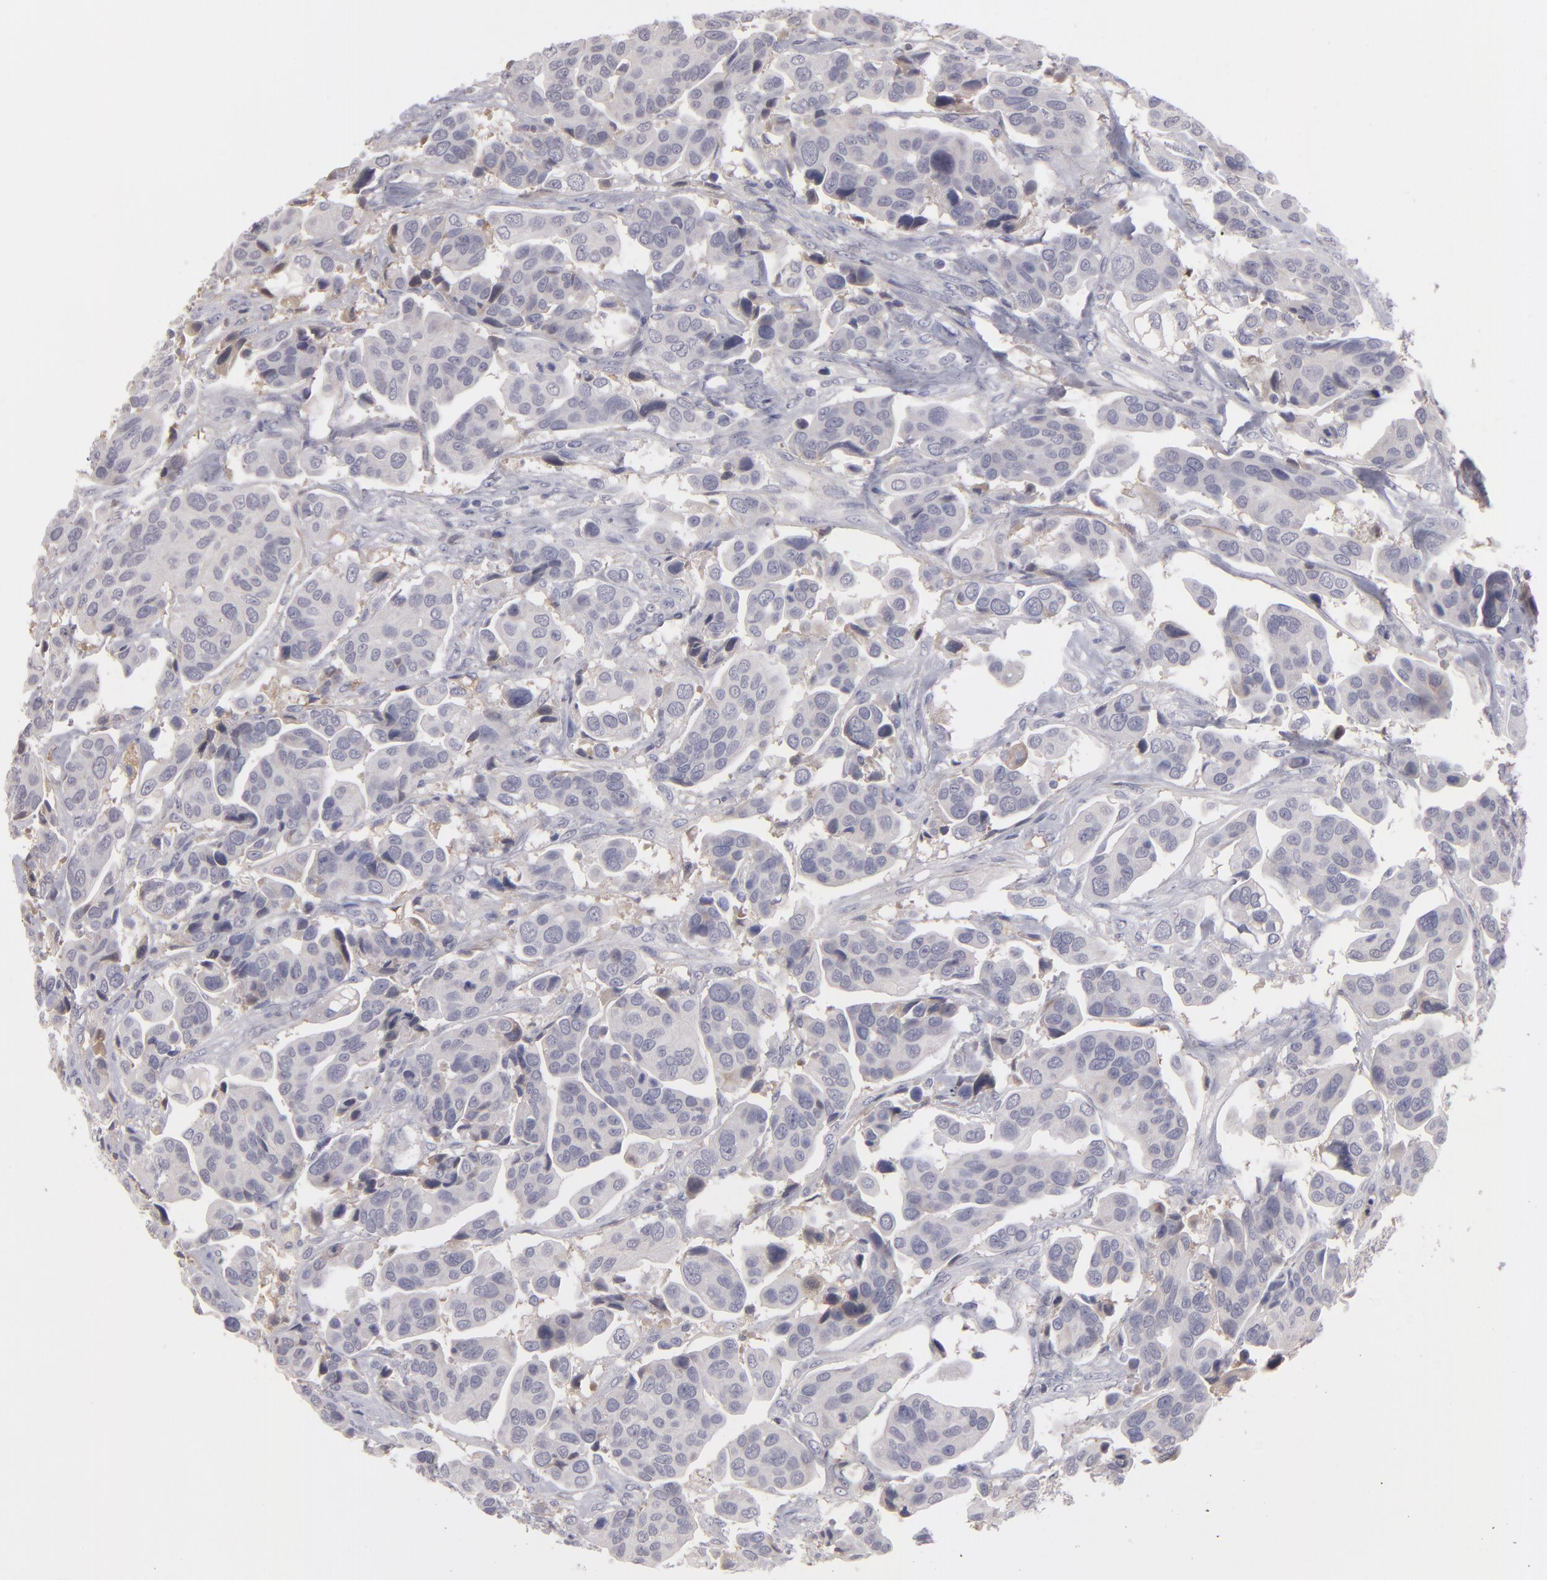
{"staining": {"intensity": "weak", "quantity": "25%-75%", "location": "cytoplasmic/membranous"}, "tissue": "urothelial cancer", "cell_type": "Tumor cells", "image_type": "cancer", "snomed": [{"axis": "morphology", "description": "Adenocarcinoma, NOS"}, {"axis": "topography", "description": "Urinary bladder"}], "caption": "Protein expression analysis of urothelial cancer exhibits weak cytoplasmic/membranous positivity in approximately 25%-75% of tumor cells.", "gene": "ITIH4", "patient": {"sex": "male", "age": 61}}